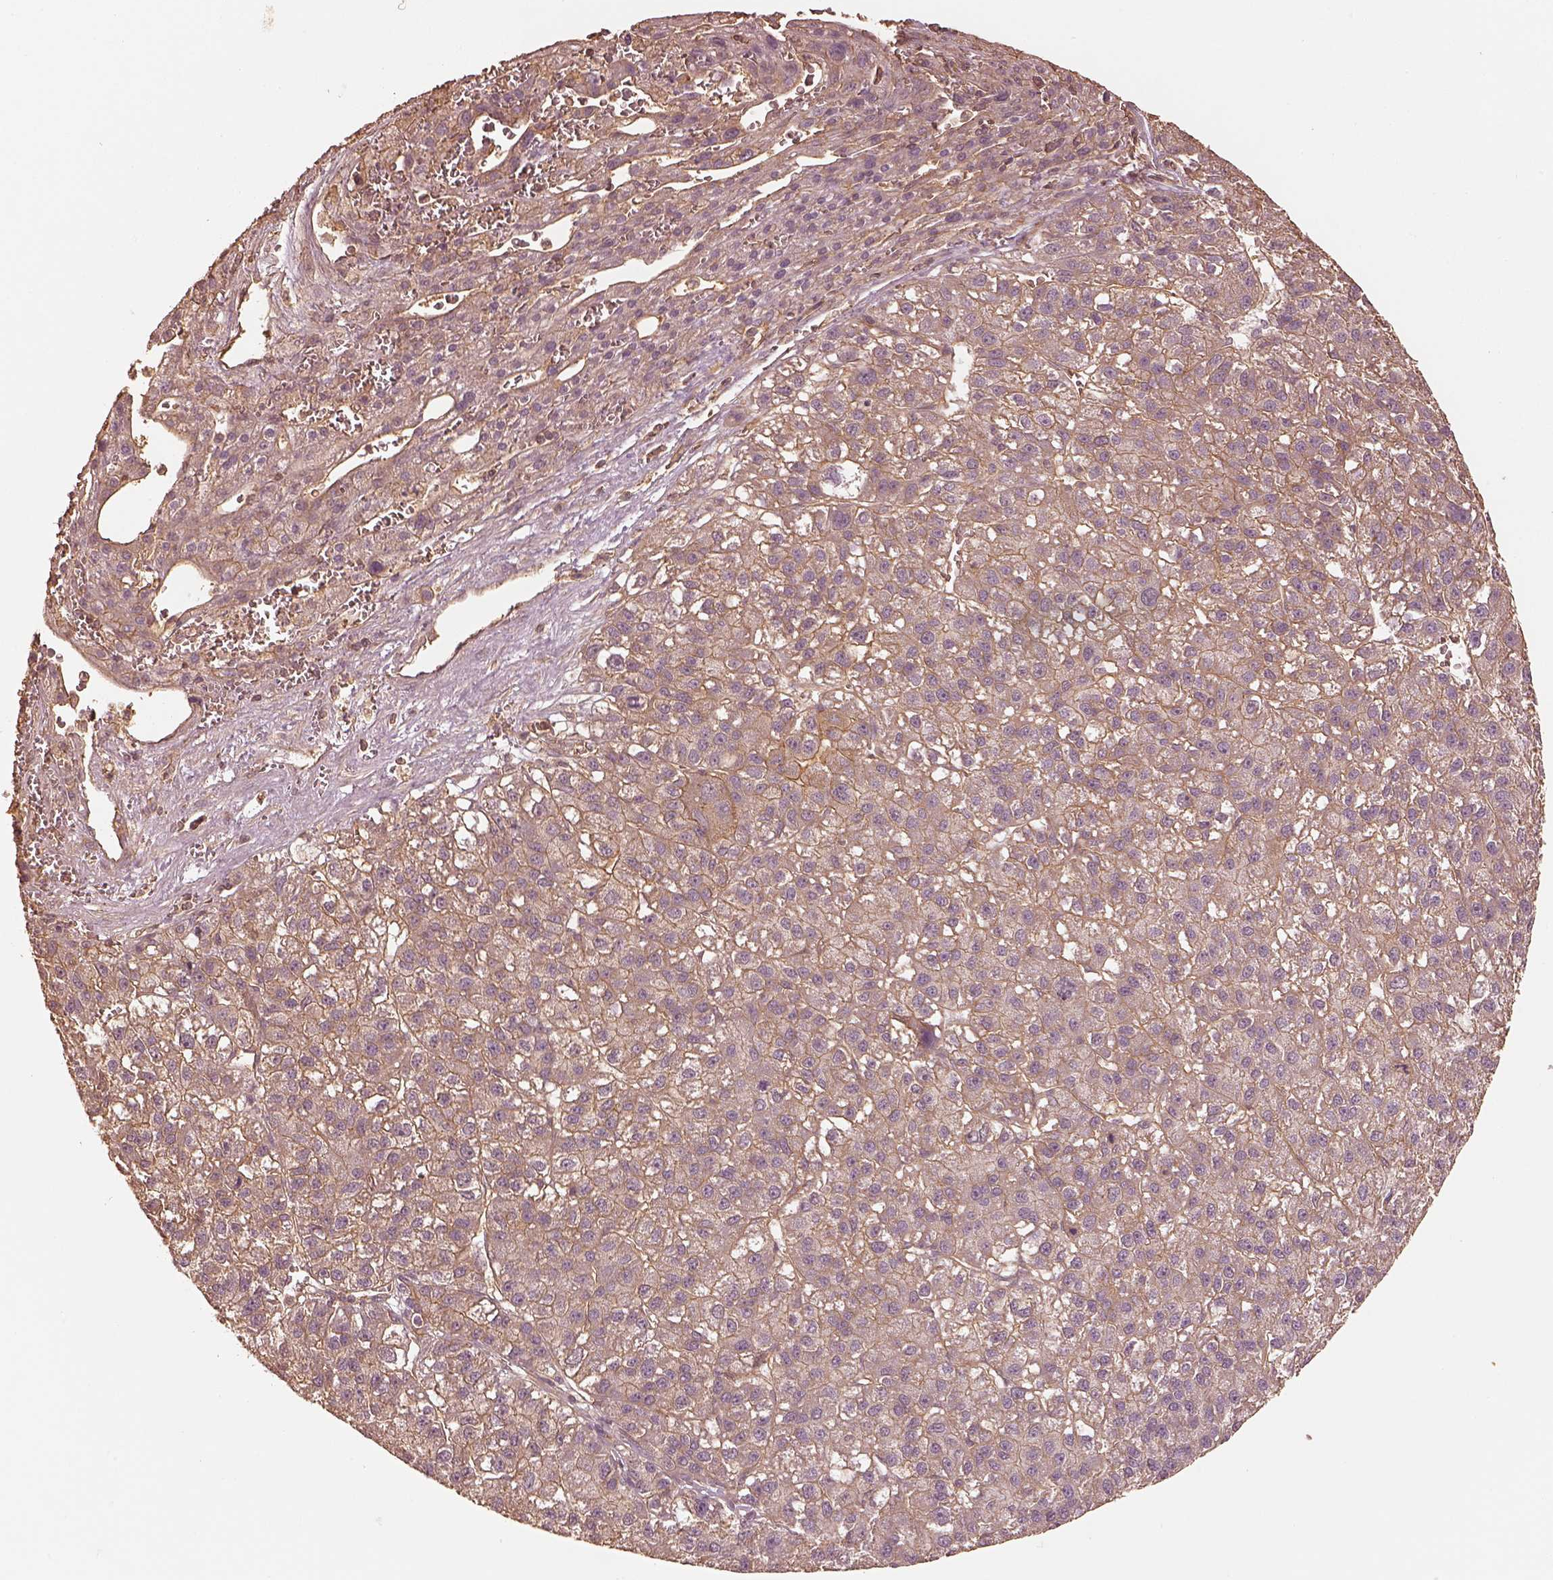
{"staining": {"intensity": "moderate", "quantity": "25%-75%", "location": "cytoplasmic/membranous"}, "tissue": "liver cancer", "cell_type": "Tumor cells", "image_type": "cancer", "snomed": [{"axis": "morphology", "description": "Carcinoma, Hepatocellular, NOS"}, {"axis": "topography", "description": "Liver"}], "caption": "A medium amount of moderate cytoplasmic/membranous expression is appreciated in approximately 25%-75% of tumor cells in hepatocellular carcinoma (liver) tissue.", "gene": "WDR7", "patient": {"sex": "female", "age": 70}}